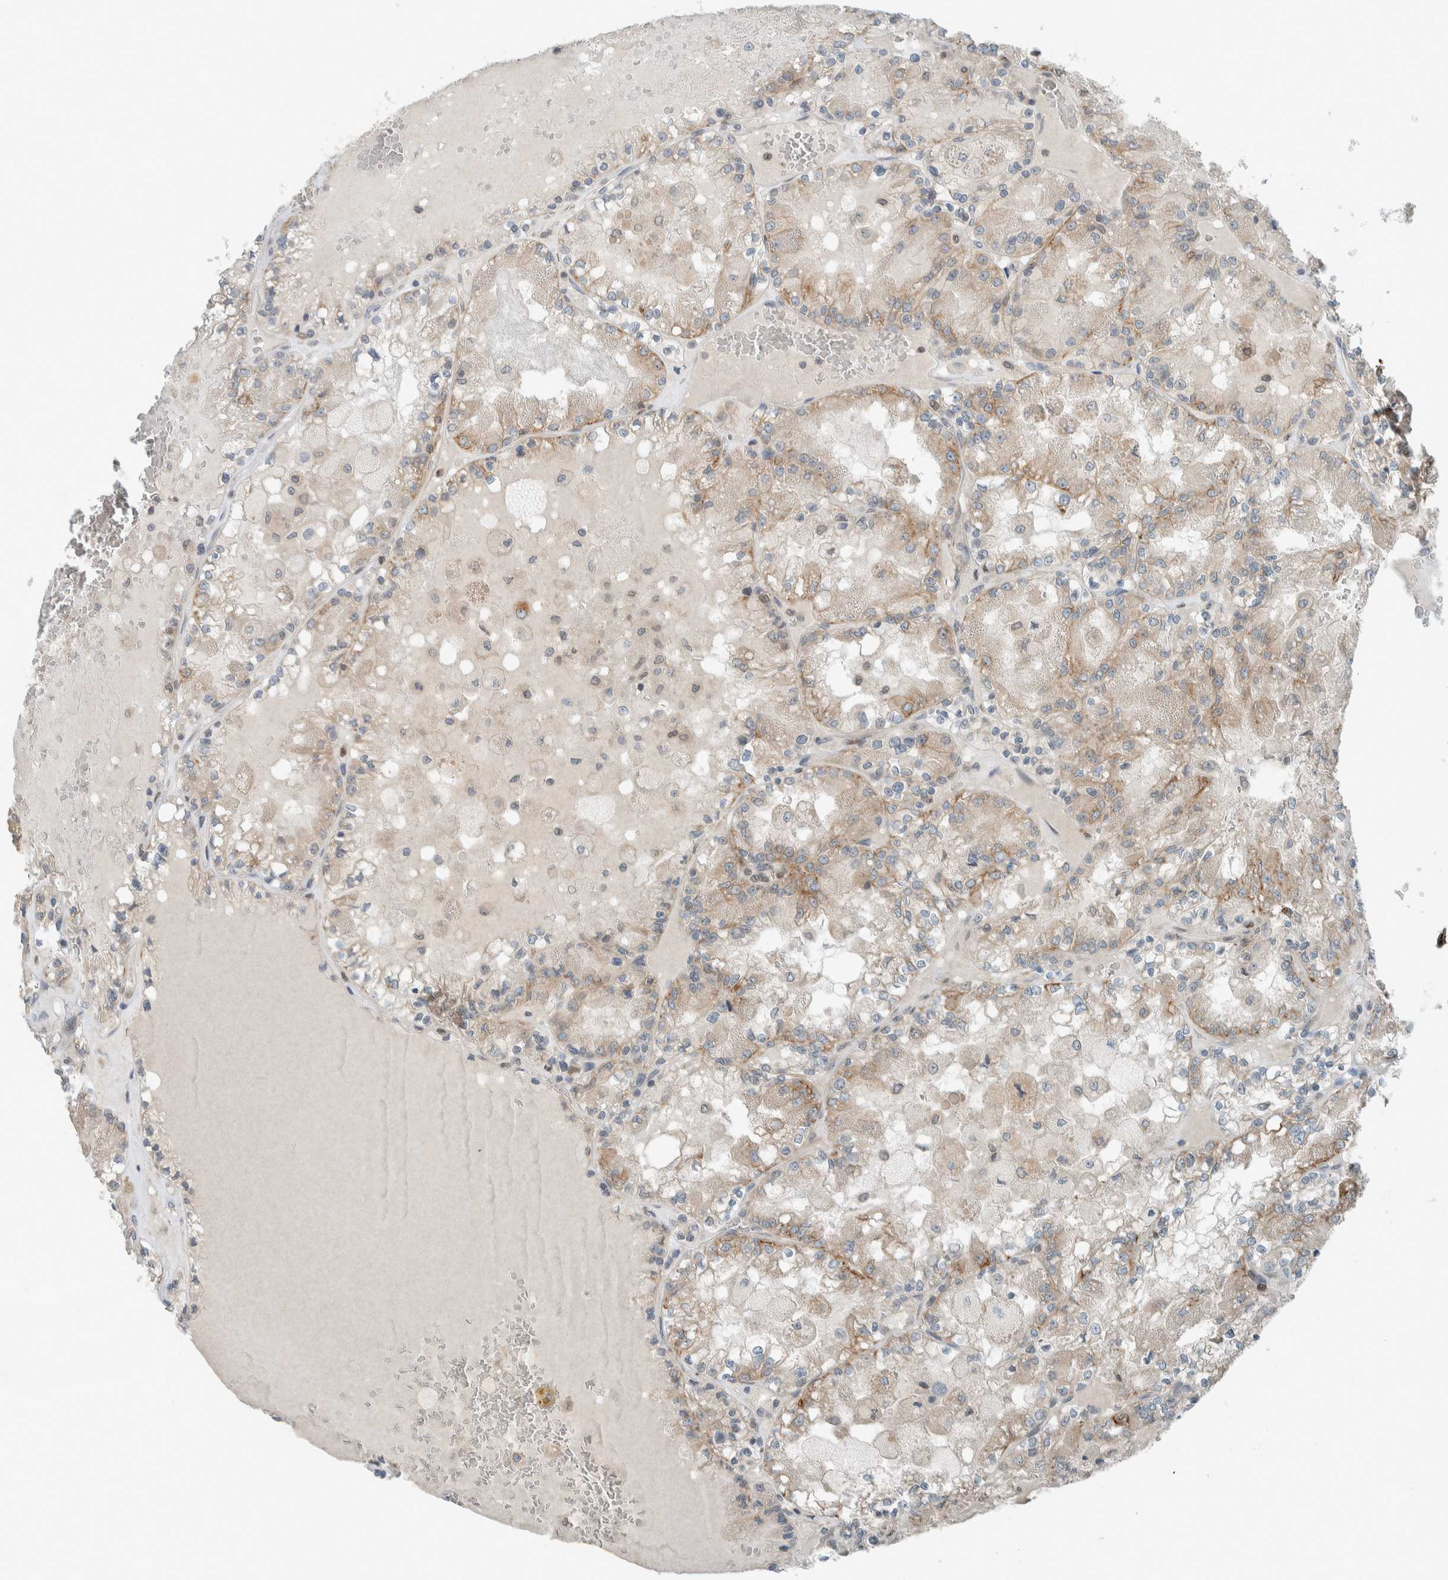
{"staining": {"intensity": "weak", "quantity": "25%-75%", "location": "cytoplasmic/membranous"}, "tissue": "renal cancer", "cell_type": "Tumor cells", "image_type": "cancer", "snomed": [{"axis": "morphology", "description": "Adenocarcinoma, NOS"}, {"axis": "topography", "description": "Kidney"}], "caption": "Human renal adenocarcinoma stained with a brown dye demonstrates weak cytoplasmic/membranous positive staining in about 25%-75% of tumor cells.", "gene": "SEL1L", "patient": {"sex": "female", "age": 56}}